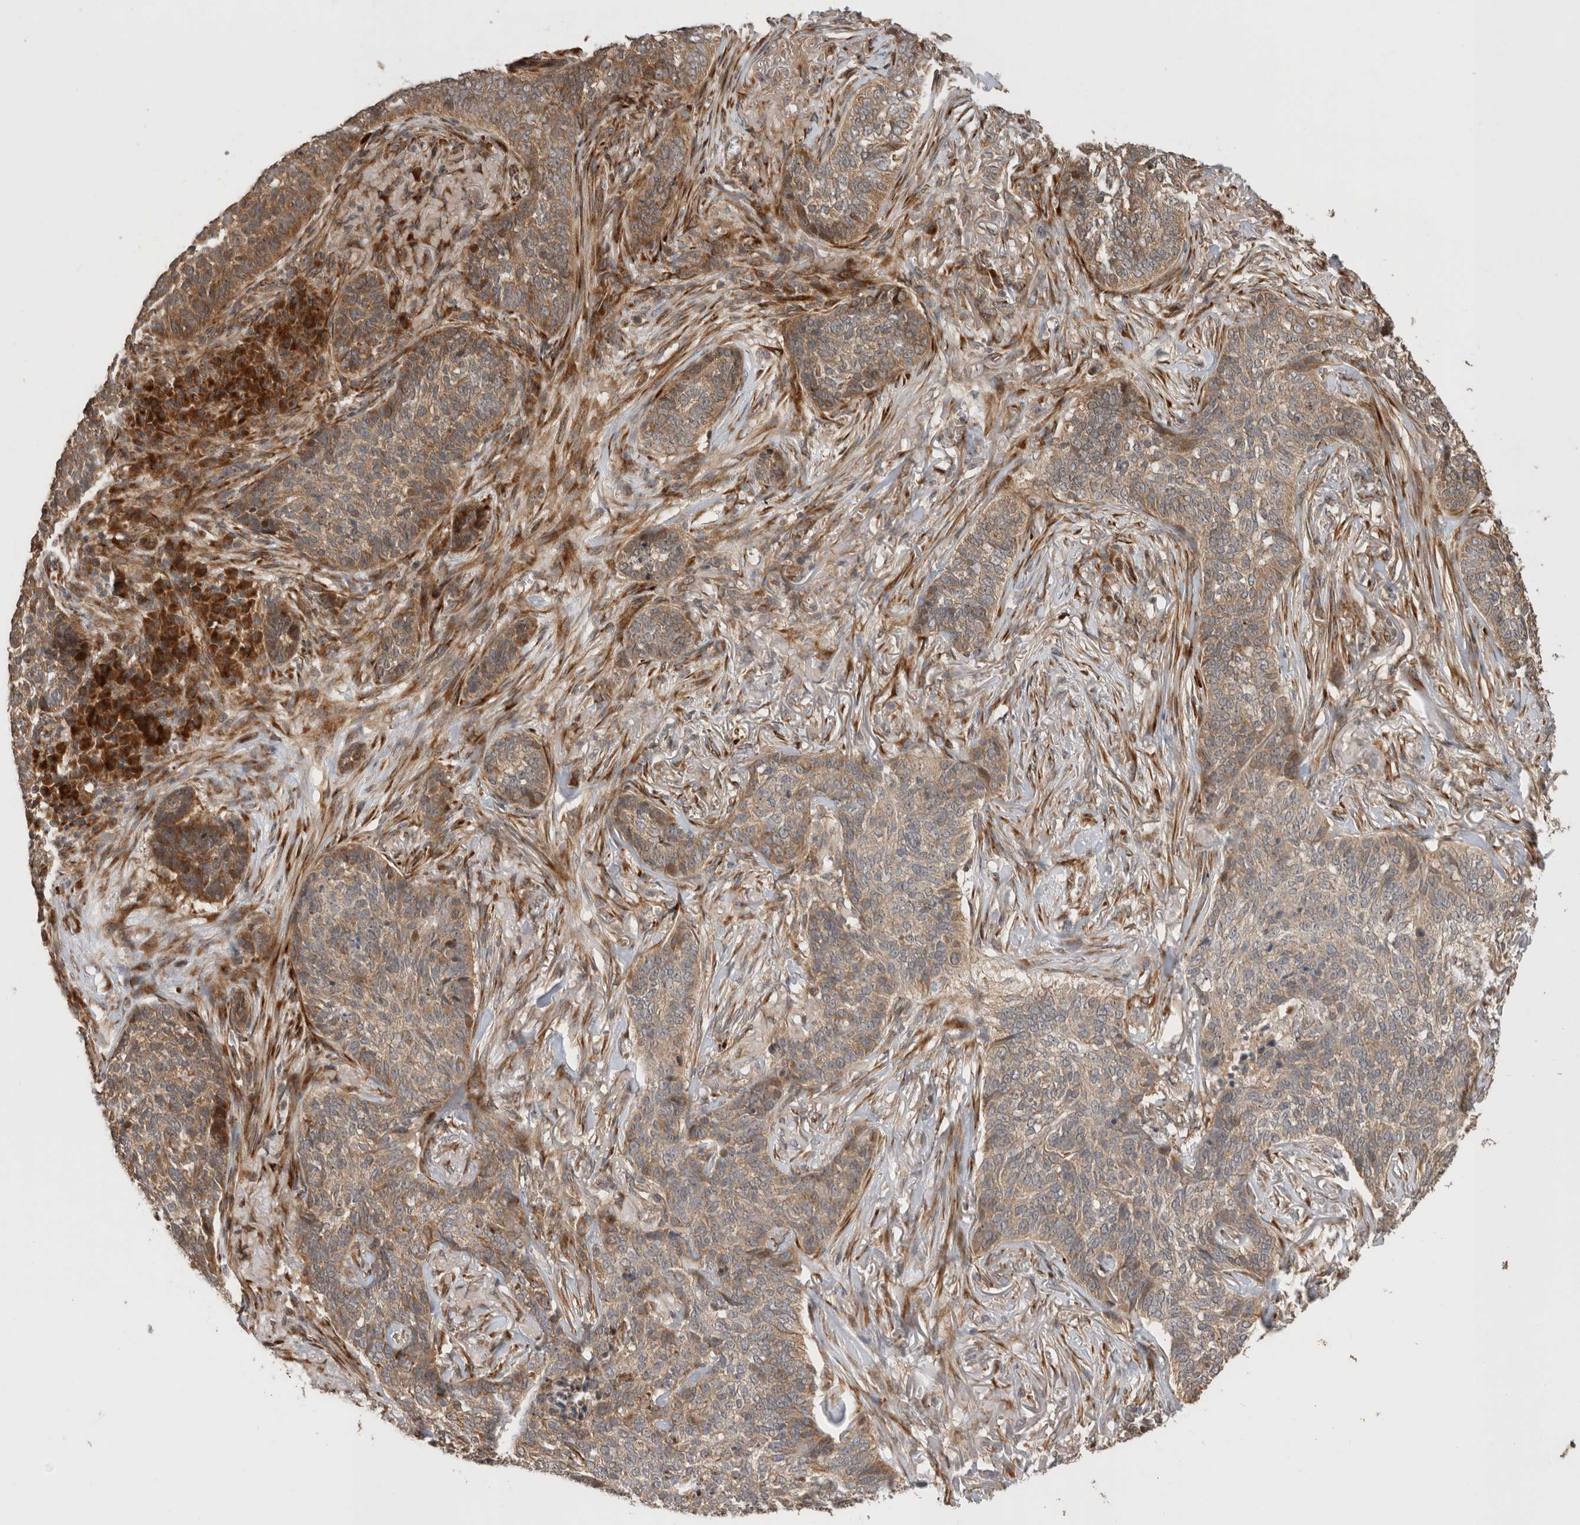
{"staining": {"intensity": "weak", "quantity": ">75%", "location": "cytoplasmic/membranous"}, "tissue": "skin cancer", "cell_type": "Tumor cells", "image_type": "cancer", "snomed": [{"axis": "morphology", "description": "Basal cell carcinoma"}, {"axis": "topography", "description": "Skin"}], "caption": "There is low levels of weak cytoplasmic/membranous staining in tumor cells of skin cancer, as demonstrated by immunohistochemical staining (brown color).", "gene": "PCDHB15", "patient": {"sex": "male", "age": 85}}